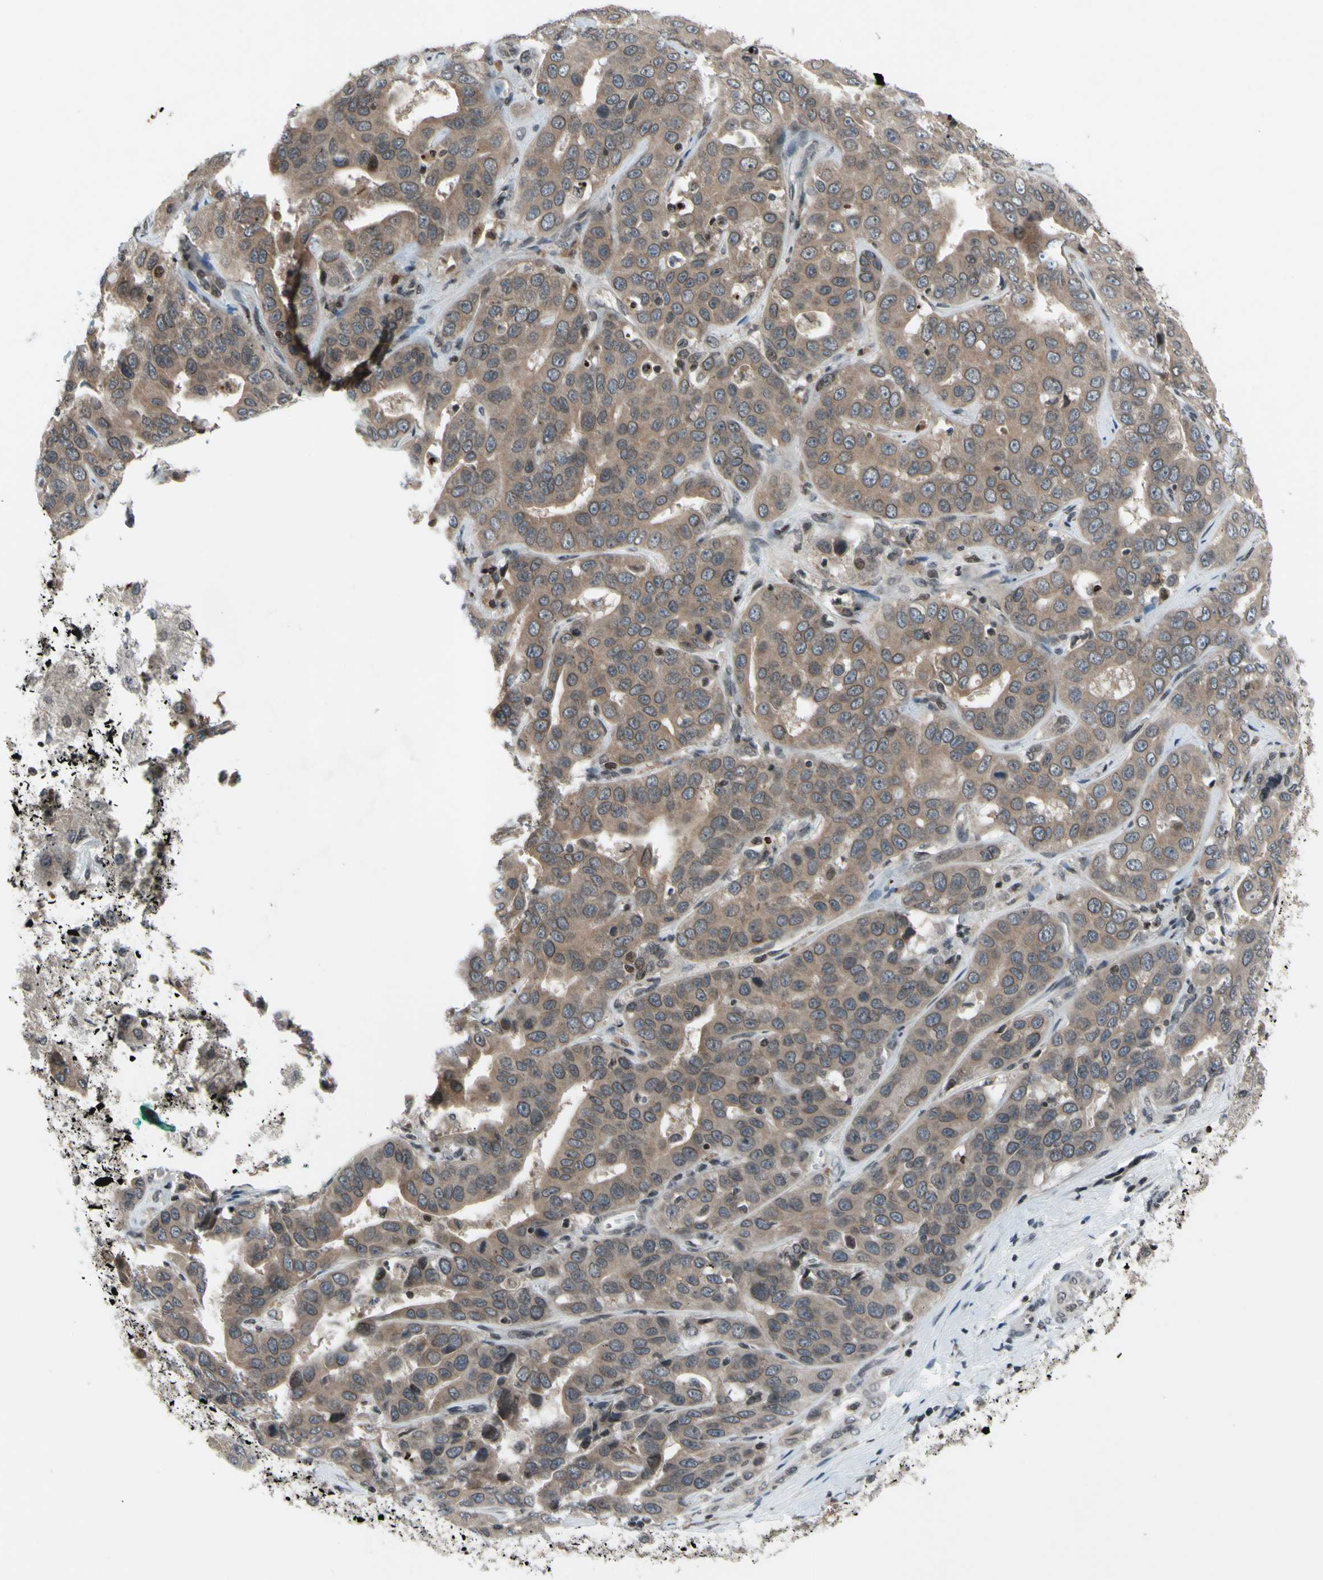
{"staining": {"intensity": "weak", "quantity": ">75%", "location": "cytoplasmic/membranous,nuclear"}, "tissue": "liver cancer", "cell_type": "Tumor cells", "image_type": "cancer", "snomed": [{"axis": "morphology", "description": "Cholangiocarcinoma"}, {"axis": "topography", "description": "Liver"}], "caption": "About >75% of tumor cells in liver cancer (cholangiocarcinoma) show weak cytoplasmic/membranous and nuclear protein expression as visualized by brown immunohistochemical staining.", "gene": "XPO1", "patient": {"sex": "female", "age": 52}}